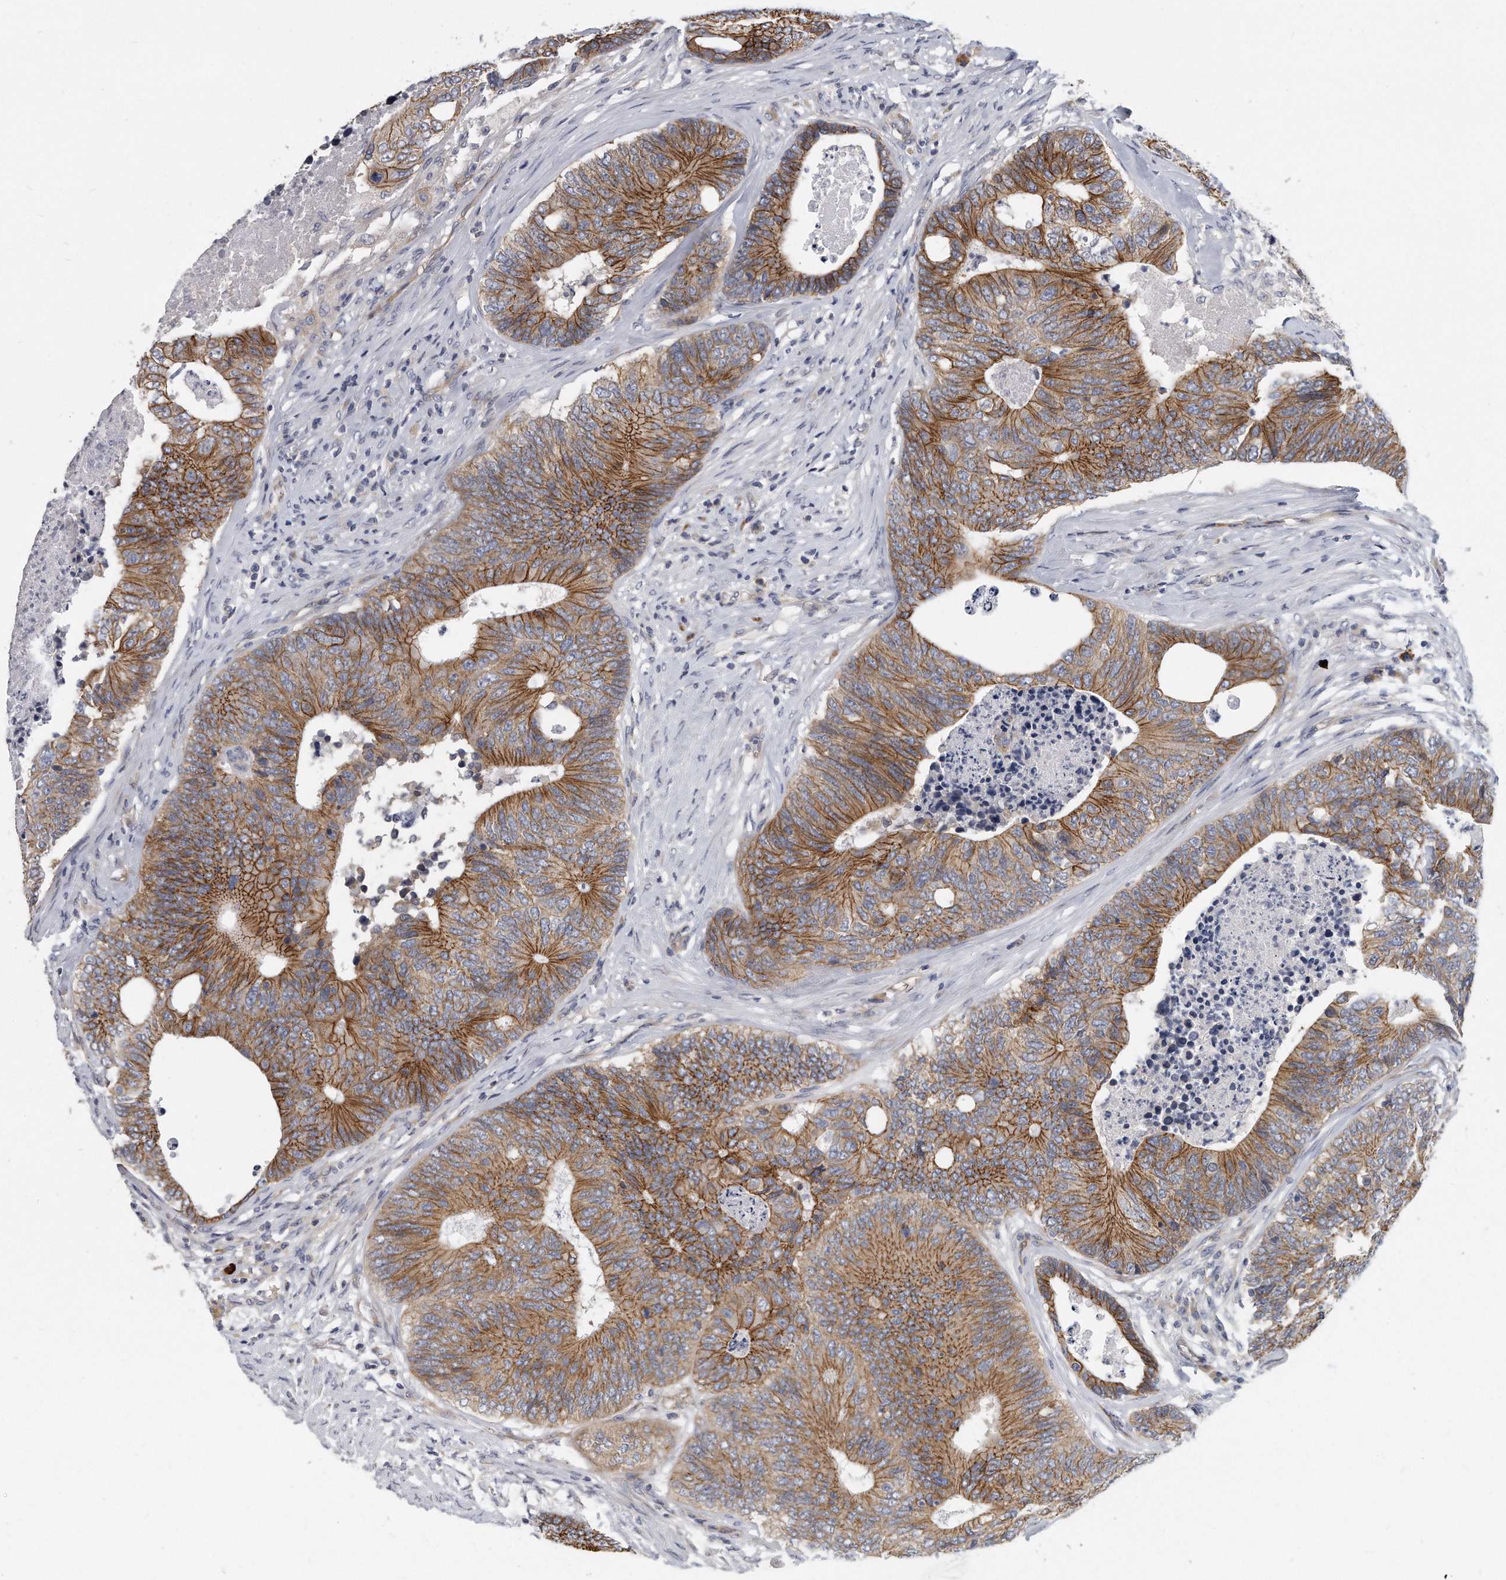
{"staining": {"intensity": "moderate", "quantity": ">75%", "location": "cytoplasmic/membranous"}, "tissue": "colorectal cancer", "cell_type": "Tumor cells", "image_type": "cancer", "snomed": [{"axis": "morphology", "description": "Adenocarcinoma, NOS"}, {"axis": "topography", "description": "Colon"}], "caption": "A brown stain highlights moderate cytoplasmic/membranous positivity of a protein in colorectal cancer tumor cells. Using DAB (3,3'-diaminobenzidine) (brown) and hematoxylin (blue) stains, captured at high magnification using brightfield microscopy.", "gene": "PLEKHA6", "patient": {"sex": "female", "age": 67}}